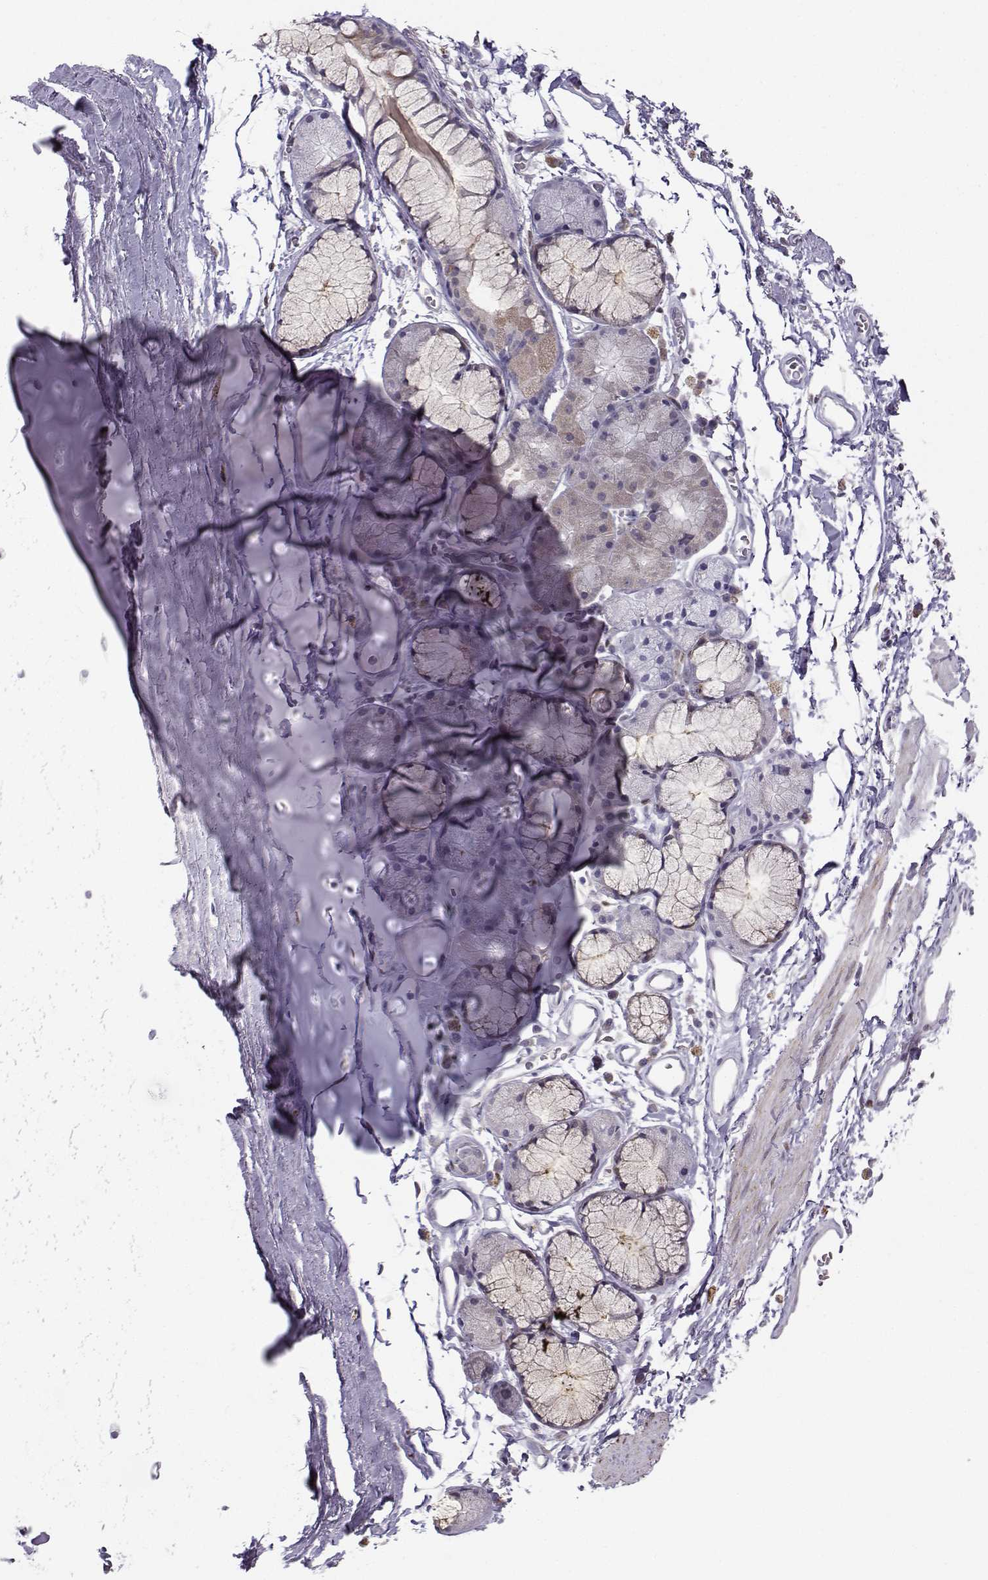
{"staining": {"intensity": "negative", "quantity": "none", "location": "none"}, "tissue": "adipose tissue", "cell_type": "Adipocytes", "image_type": "normal", "snomed": [{"axis": "morphology", "description": "Normal tissue, NOS"}, {"axis": "topography", "description": "Cartilage tissue"}, {"axis": "topography", "description": "Bronchus"}], "caption": "Immunohistochemical staining of unremarkable adipose tissue reveals no significant positivity in adipocytes.", "gene": "DCLK3", "patient": {"sex": "female", "age": 79}}